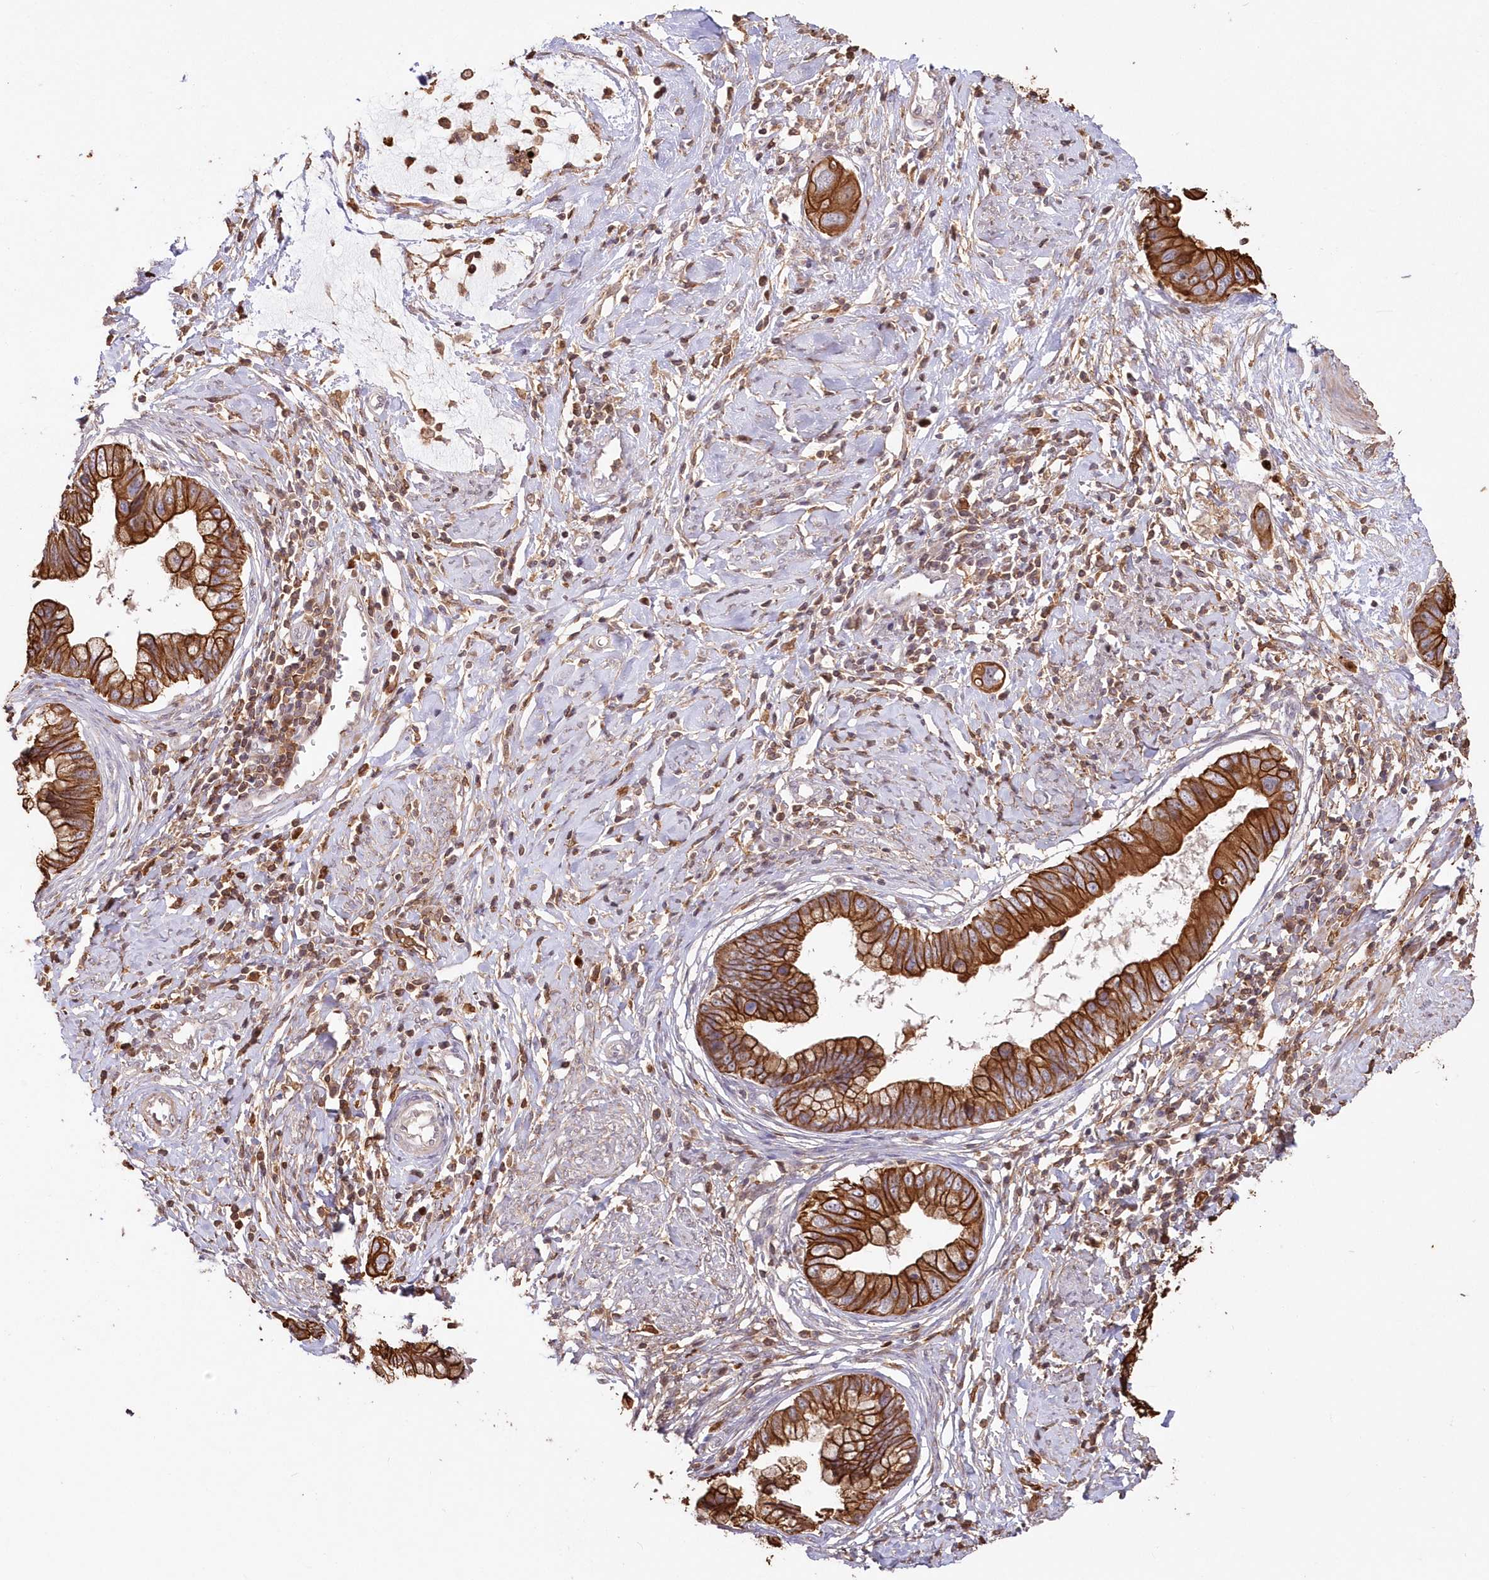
{"staining": {"intensity": "strong", "quantity": ">75%", "location": "cytoplasmic/membranous"}, "tissue": "cervical cancer", "cell_type": "Tumor cells", "image_type": "cancer", "snomed": [{"axis": "morphology", "description": "Adenocarcinoma, NOS"}, {"axis": "topography", "description": "Cervix"}], "caption": "Adenocarcinoma (cervical) was stained to show a protein in brown. There is high levels of strong cytoplasmic/membranous expression in approximately >75% of tumor cells. The staining was performed using DAB (3,3'-diaminobenzidine), with brown indicating positive protein expression. Nuclei are stained blue with hematoxylin.", "gene": "SNED1", "patient": {"sex": "female", "age": 44}}